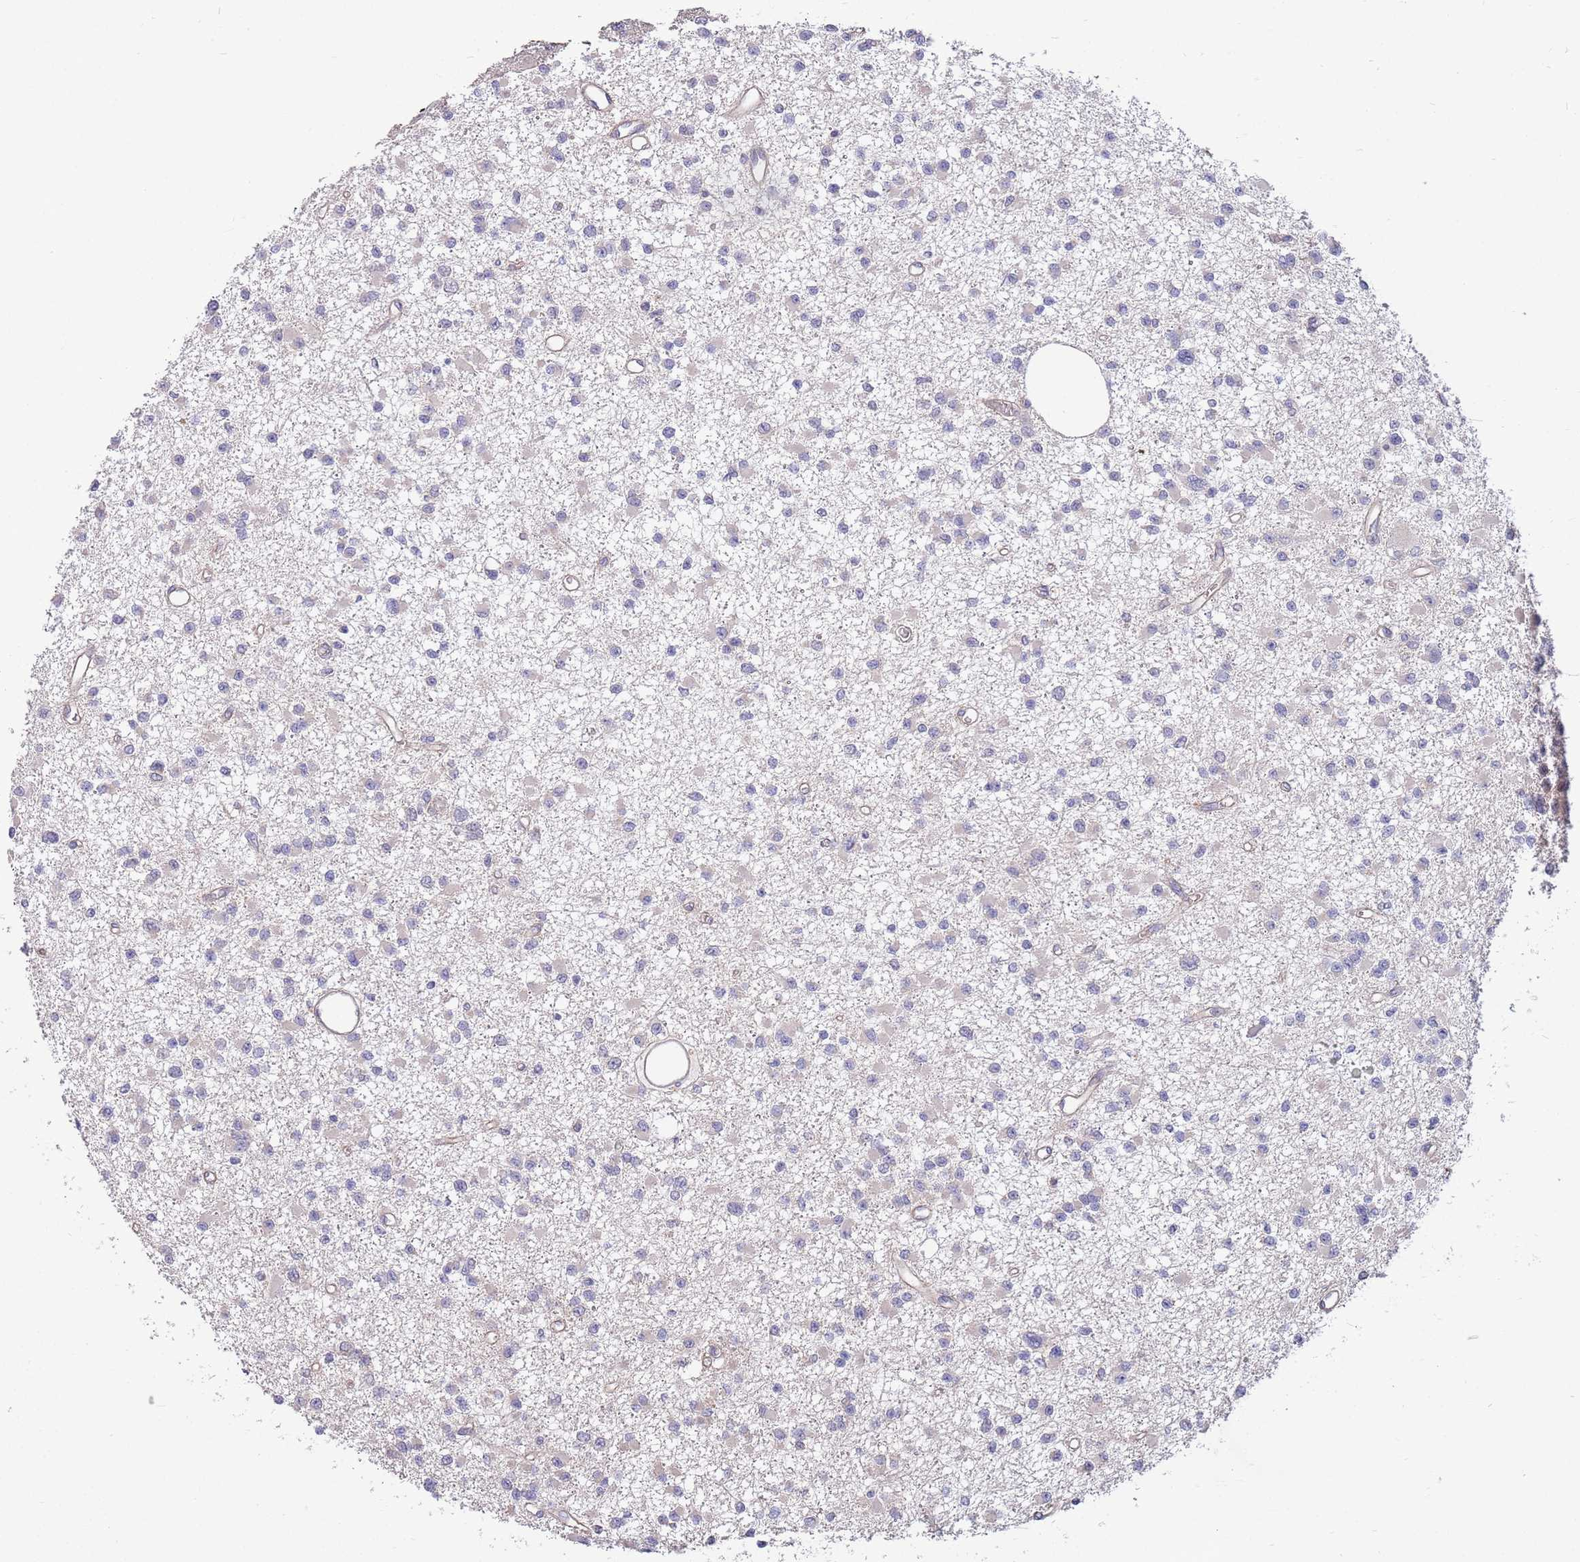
{"staining": {"intensity": "negative", "quantity": "none", "location": "none"}, "tissue": "glioma", "cell_type": "Tumor cells", "image_type": "cancer", "snomed": [{"axis": "morphology", "description": "Glioma, malignant, Low grade"}, {"axis": "topography", "description": "Brain"}], "caption": "Tumor cells show no significant positivity in glioma.", "gene": "MARVELD2", "patient": {"sex": "female", "age": 22}}